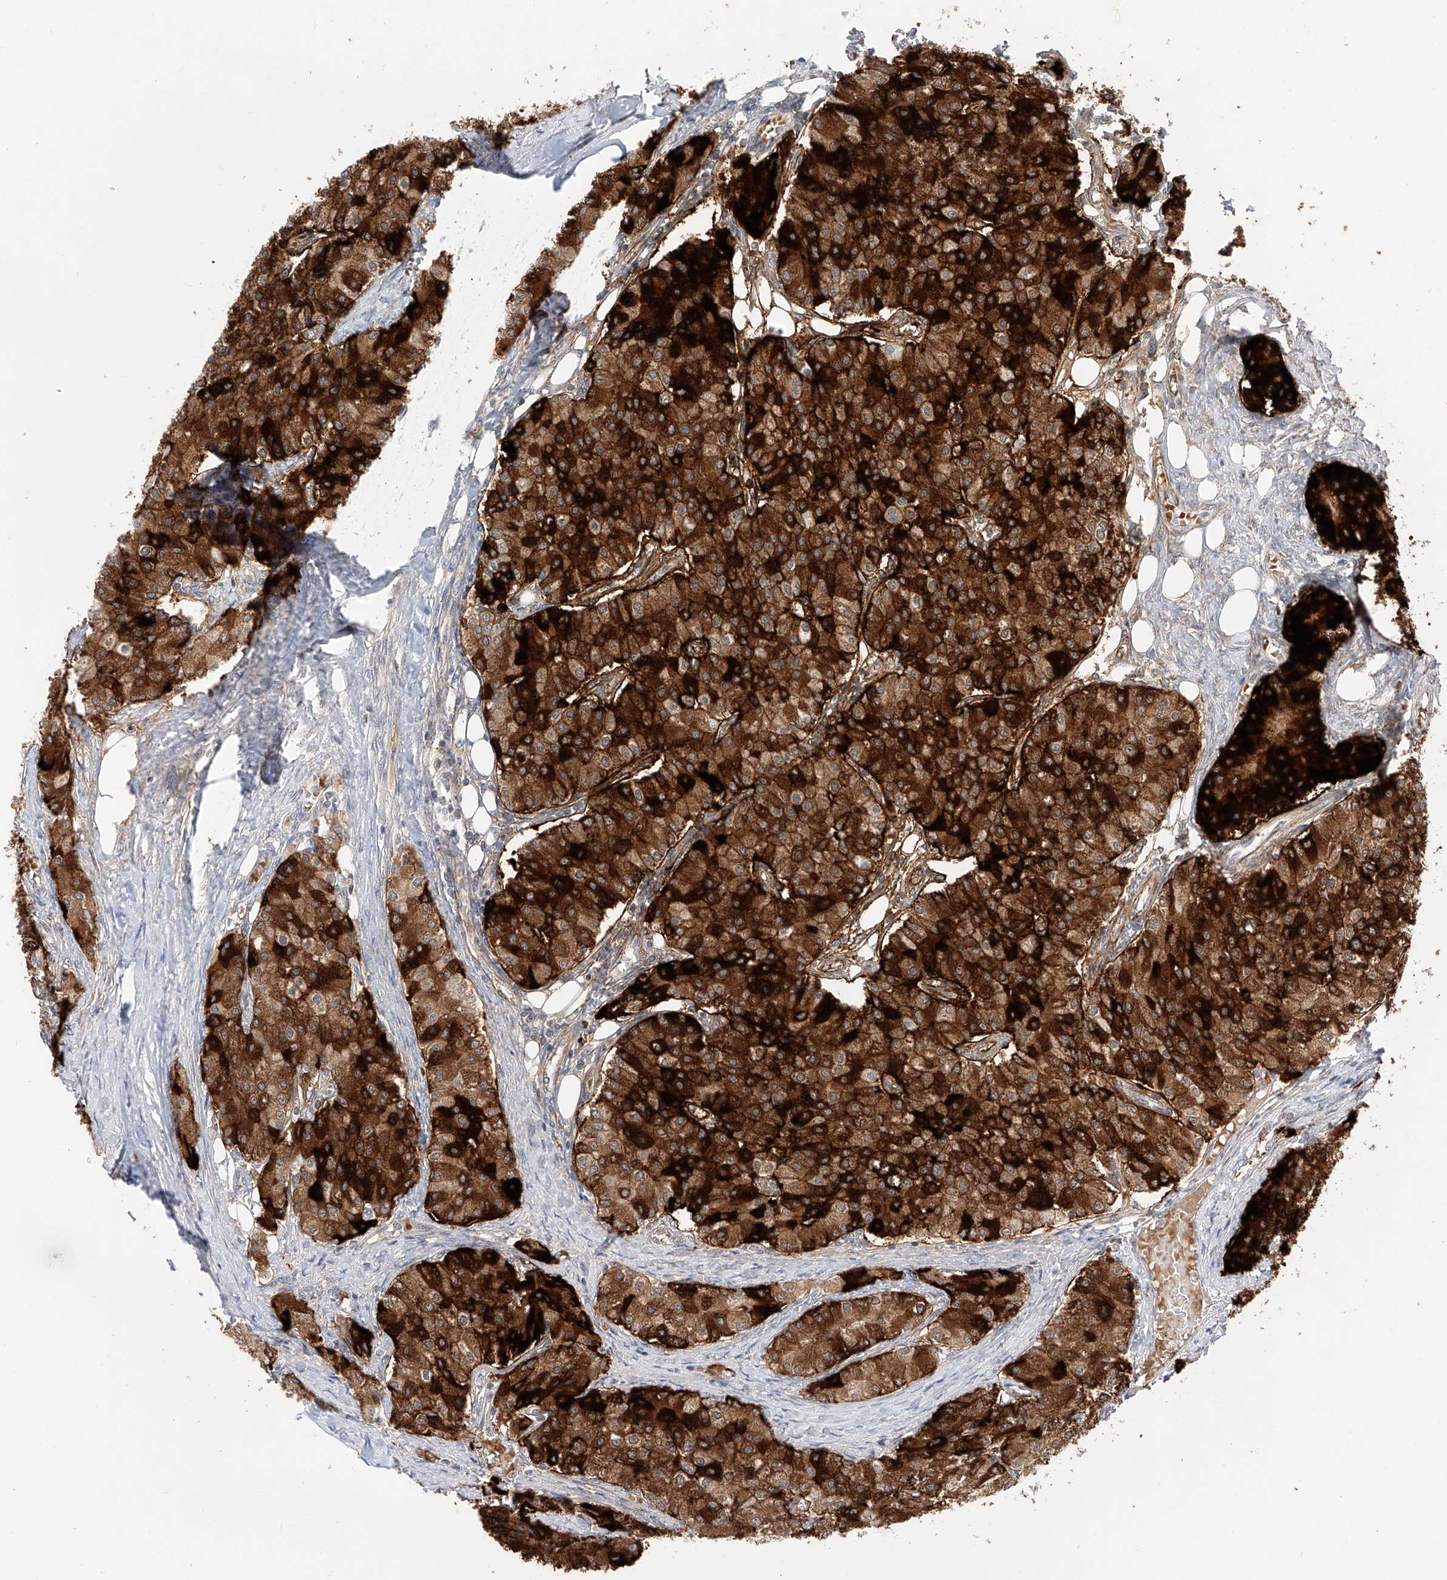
{"staining": {"intensity": "strong", "quantity": ">75%", "location": "cytoplasmic/membranous"}, "tissue": "carcinoid", "cell_type": "Tumor cells", "image_type": "cancer", "snomed": [{"axis": "morphology", "description": "Carcinoid, malignant, NOS"}, {"axis": "topography", "description": "Colon"}], "caption": "Protein analysis of carcinoid tissue shows strong cytoplasmic/membranous staining in approximately >75% of tumor cells.", "gene": "POGK", "patient": {"sex": "female", "age": 52}}